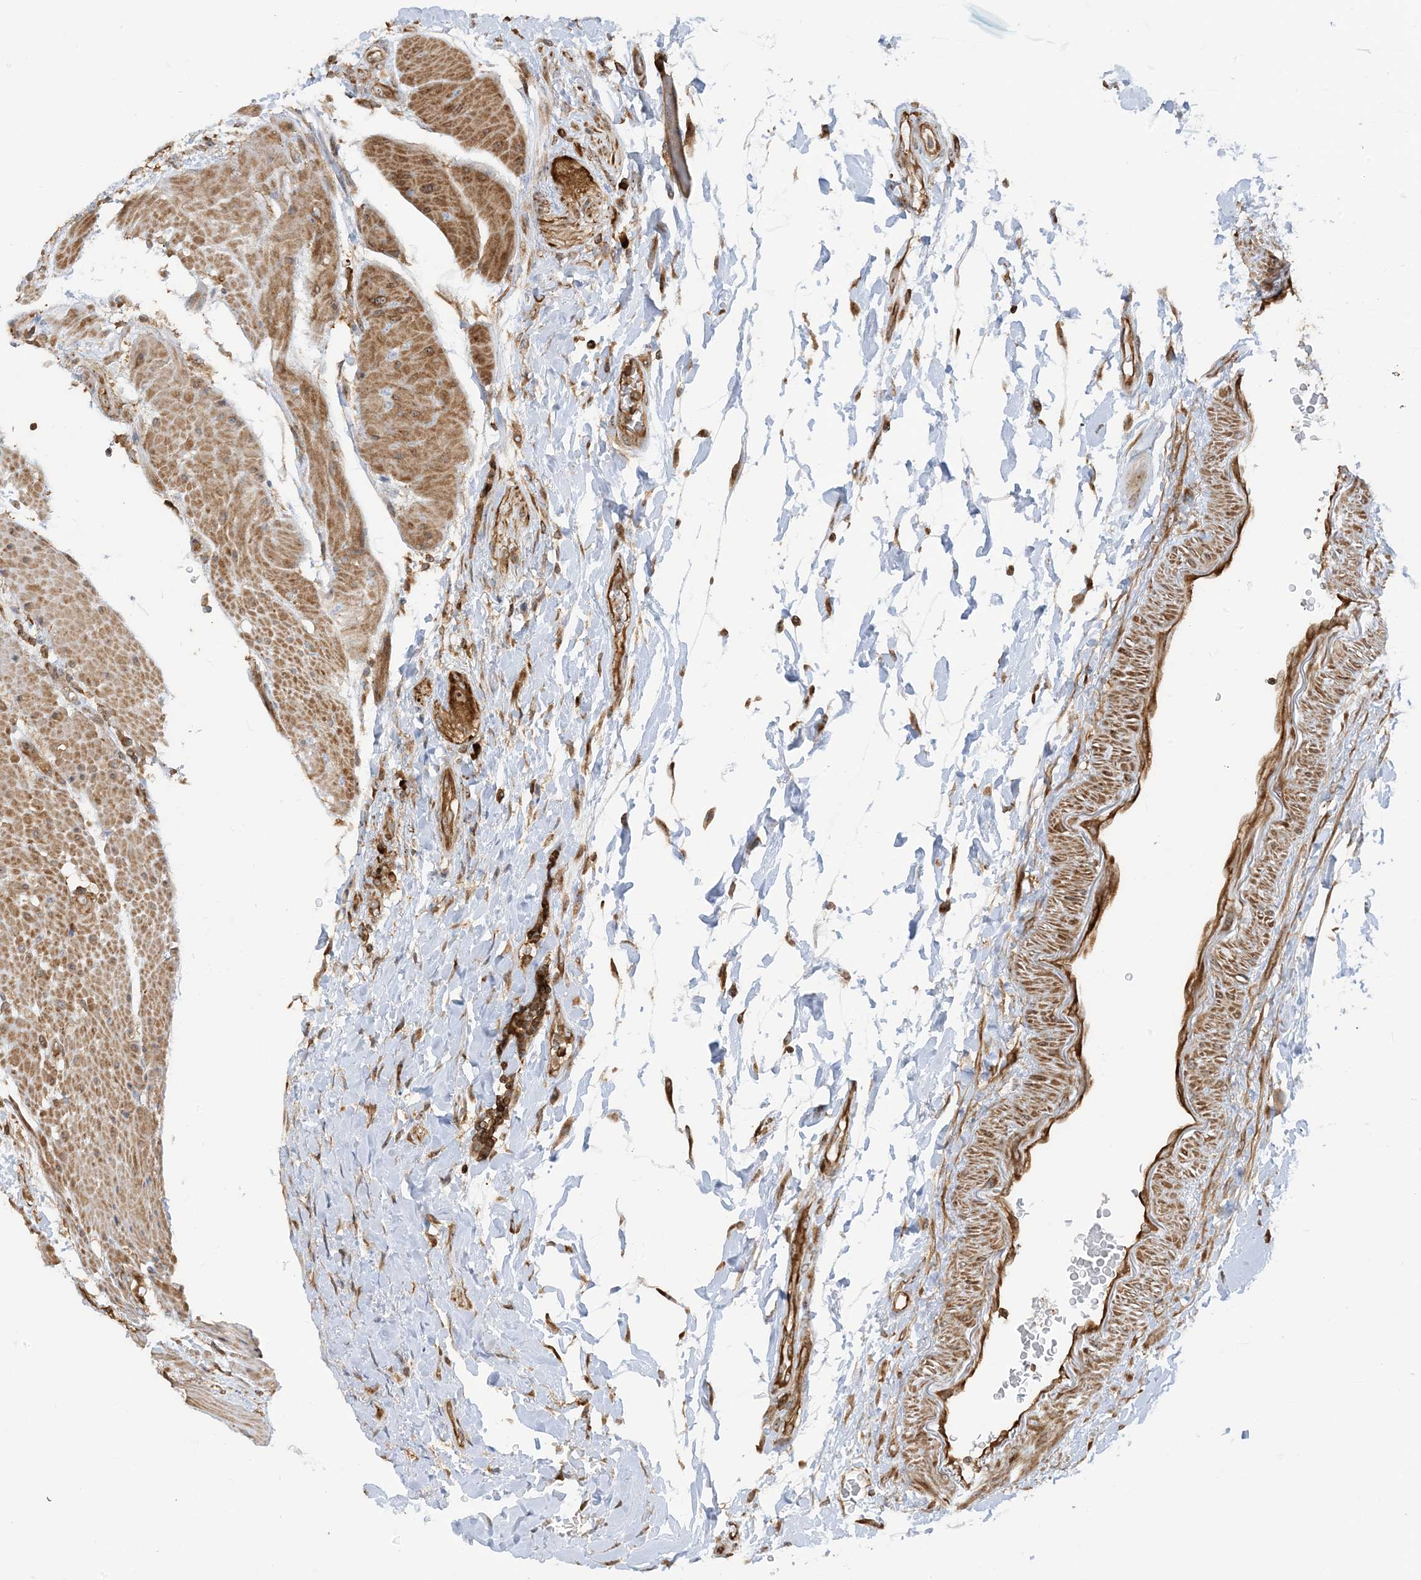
{"staining": {"intensity": "strong", "quantity": ">75%", "location": "cytoplasmic/membranous"}, "tissue": "colon", "cell_type": "Endothelial cells", "image_type": "normal", "snomed": [{"axis": "morphology", "description": "Normal tissue, NOS"}, {"axis": "topography", "description": "Colon"}], "caption": "This histopathology image exhibits unremarkable colon stained with immunohistochemistry to label a protein in brown. The cytoplasmic/membranous of endothelial cells show strong positivity for the protein. Nuclei are counter-stained blue.", "gene": "SRP72", "patient": {"sex": "female", "age": 79}}